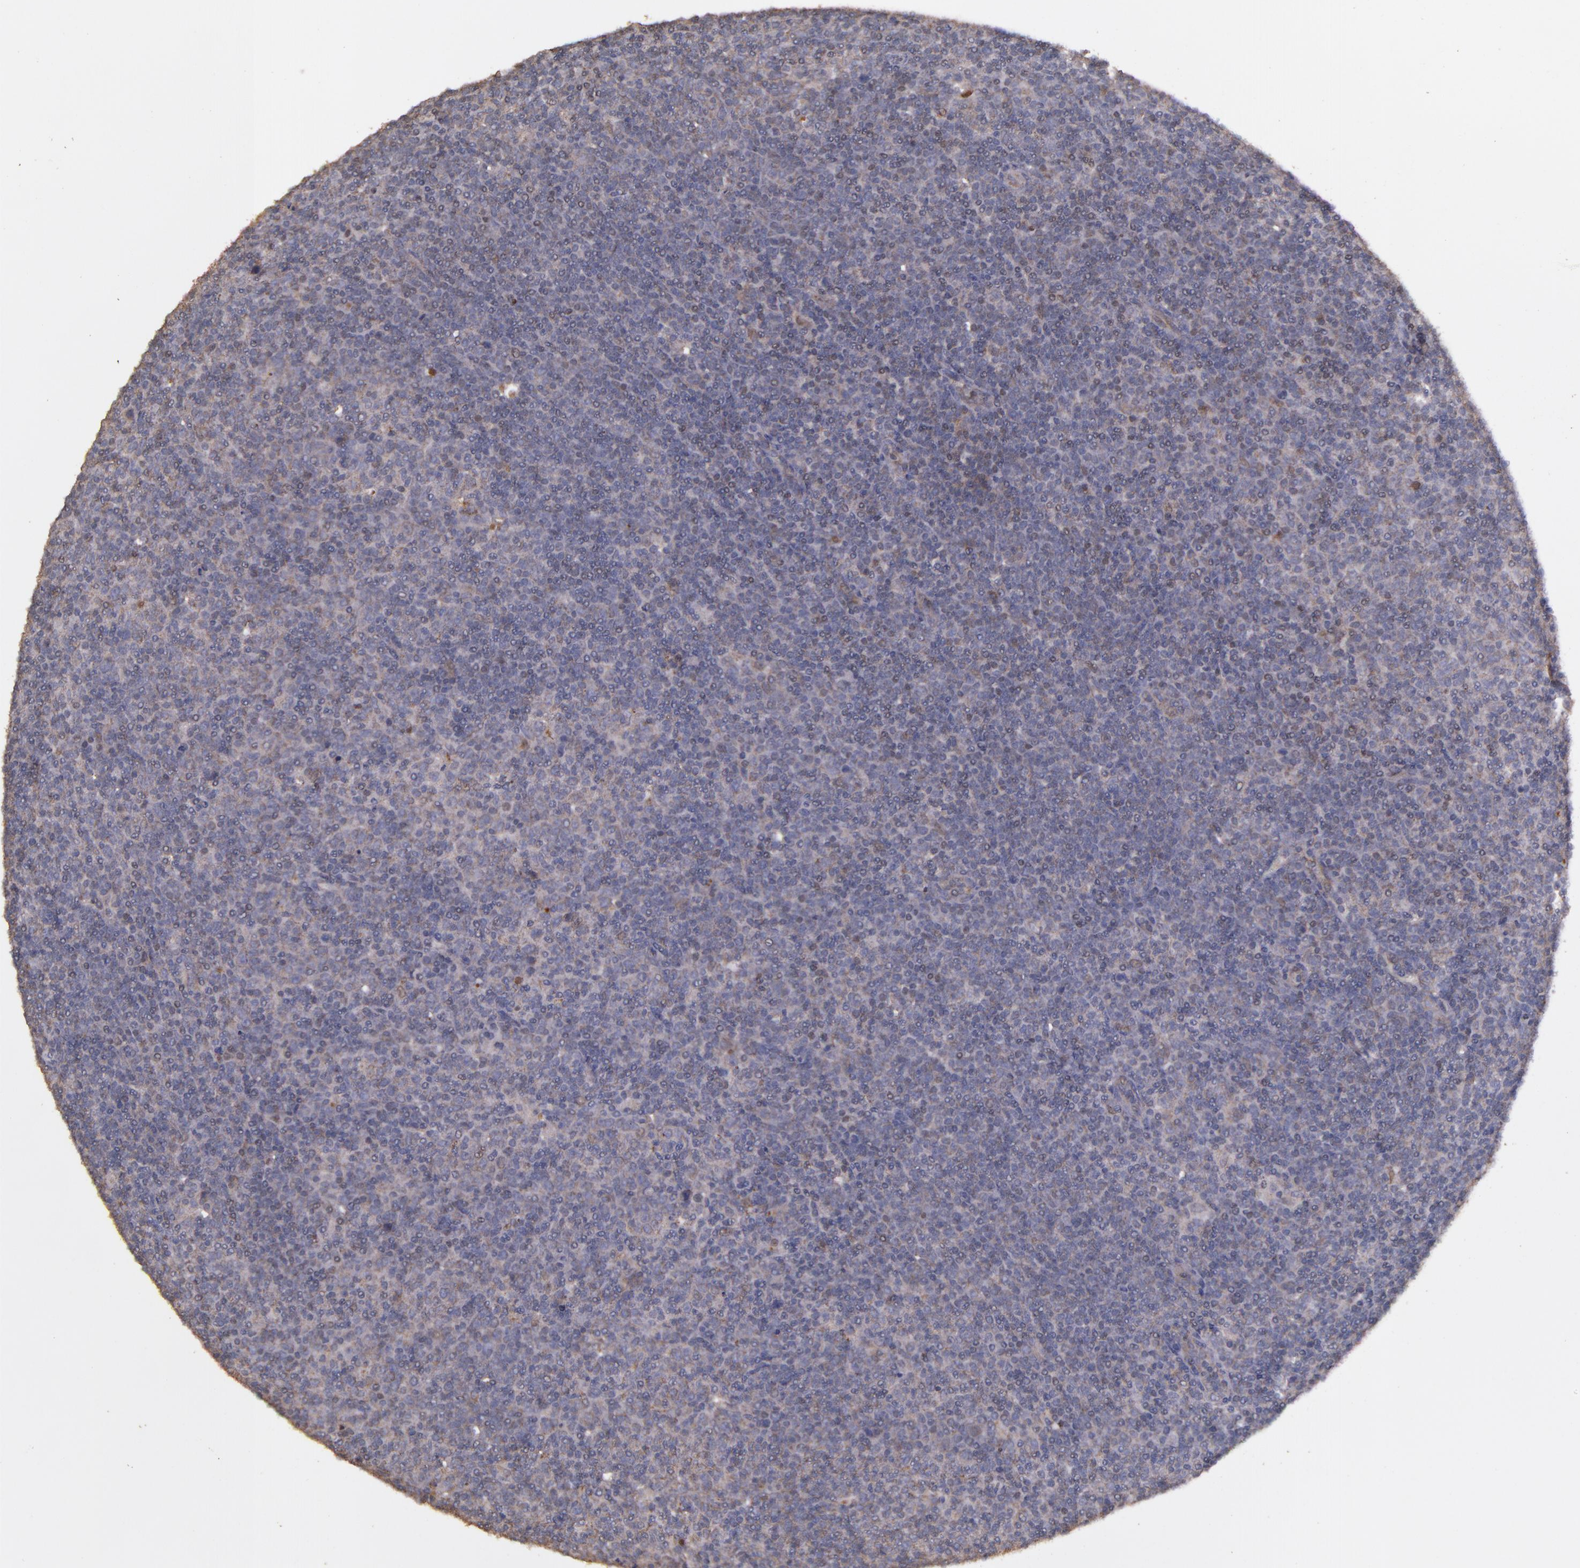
{"staining": {"intensity": "negative", "quantity": "none", "location": "none"}, "tissue": "lymphoma", "cell_type": "Tumor cells", "image_type": "cancer", "snomed": [{"axis": "morphology", "description": "Malignant lymphoma, non-Hodgkin's type, Low grade"}, {"axis": "topography", "description": "Lymph node"}], "caption": "Immunohistochemistry (IHC) of human lymphoma reveals no positivity in tumor cells.", "gene": "HECTD1", "patient": {"sex": "male", "age": 70}}